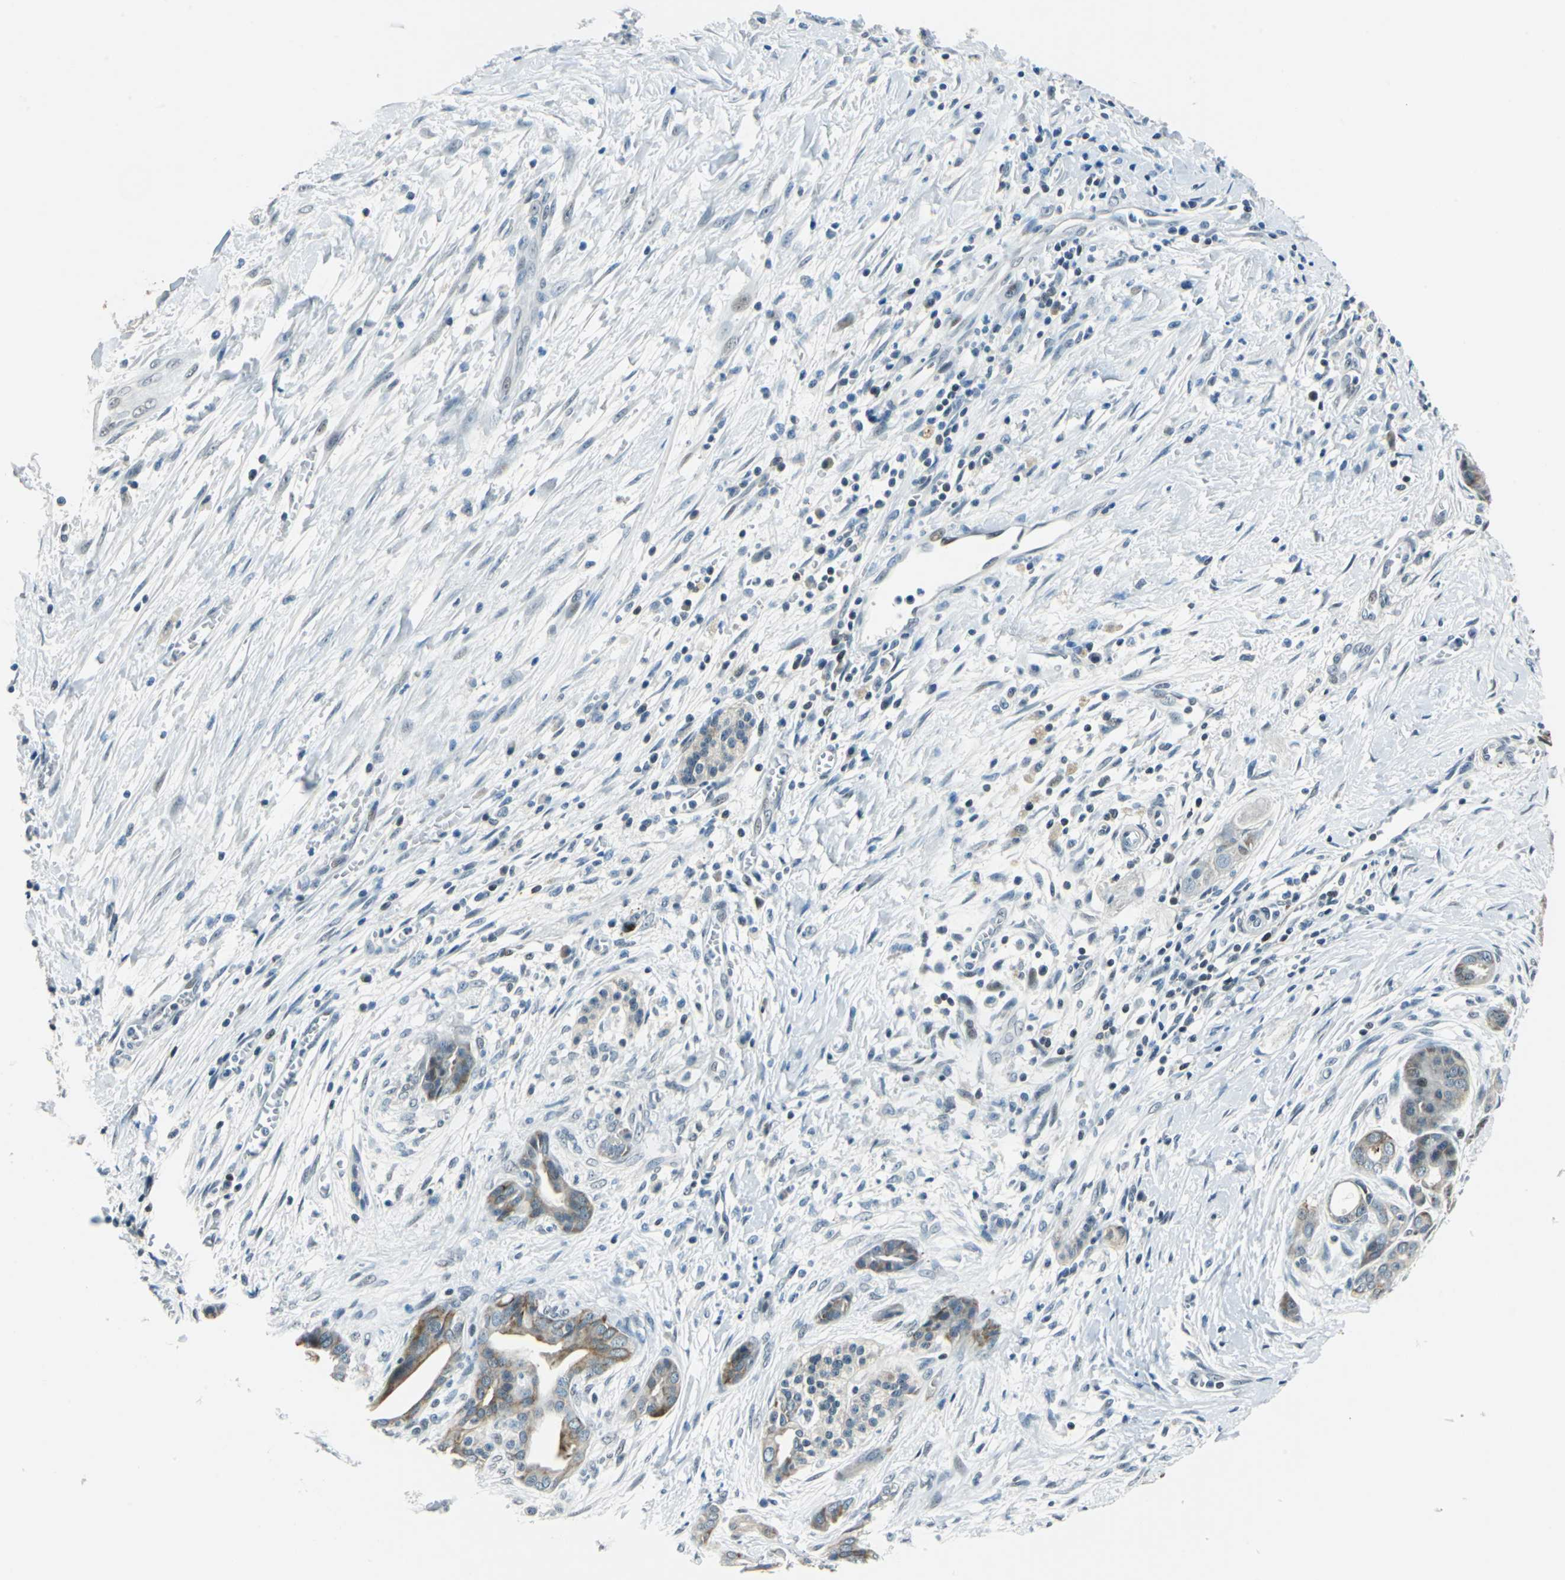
{"staining": {"intensity": "moderate", "quantity": "25%-75%", "location": "cytoplasmic/membranous"}, "tissue": "pancreatic cancer", "cell_type": "Tumor cells", "image_type": "cancer", "snomed": [{"axis": "morphology", "description": "Adenocarcinoma, NOS"}, {"axis": "topography", "description": "Pancreas"}], "caption": "Protein expression by immunohistochemistry displays moderate cytoplasmic/membranous expression in about 25%-75% of tumor cells in adenocarcinoma (pancreatic).", "gene": "HCFC2", "patient": {"sex": "male", "age": 59}}